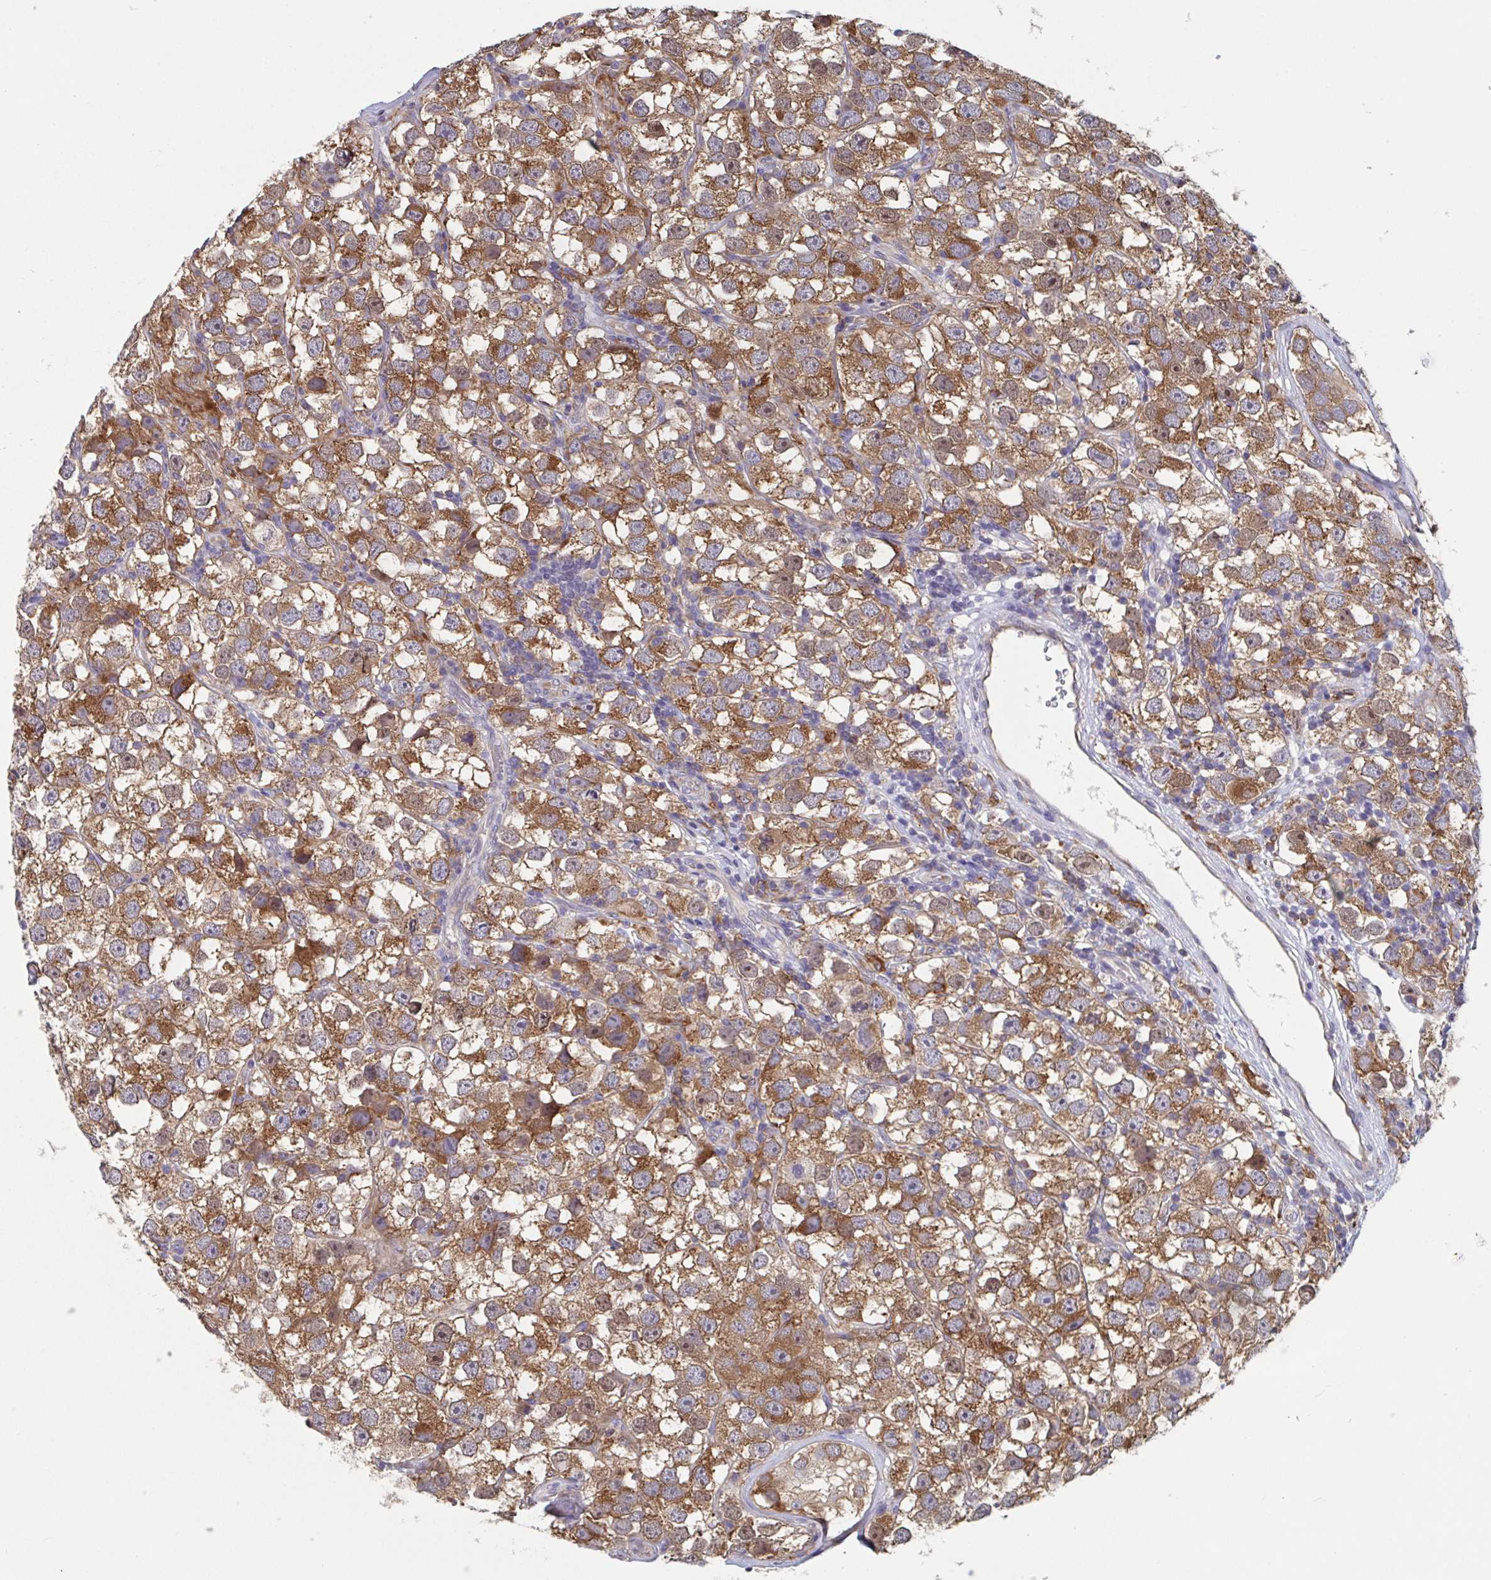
{"staining": {"intensity": "strong", "quantity": ">75%", "location": "cytoplasmic/membranous"}, "tissue": "testis cancer", "cell_type": "Tumor cells", "image_type": "cancer", "snomed": [{"axis": "morphology", "description": "Seminoma, NOS"}, {"axis": "topography", "description": "Testis"}], "caption": "The image displays staining of testis cancer (seminoma), revealing strong cytoplasmic/membranous protein expression (brown color) within tumor cells.", "gene": "SNX8", "patient": {"sex": "male", "age": 26}}